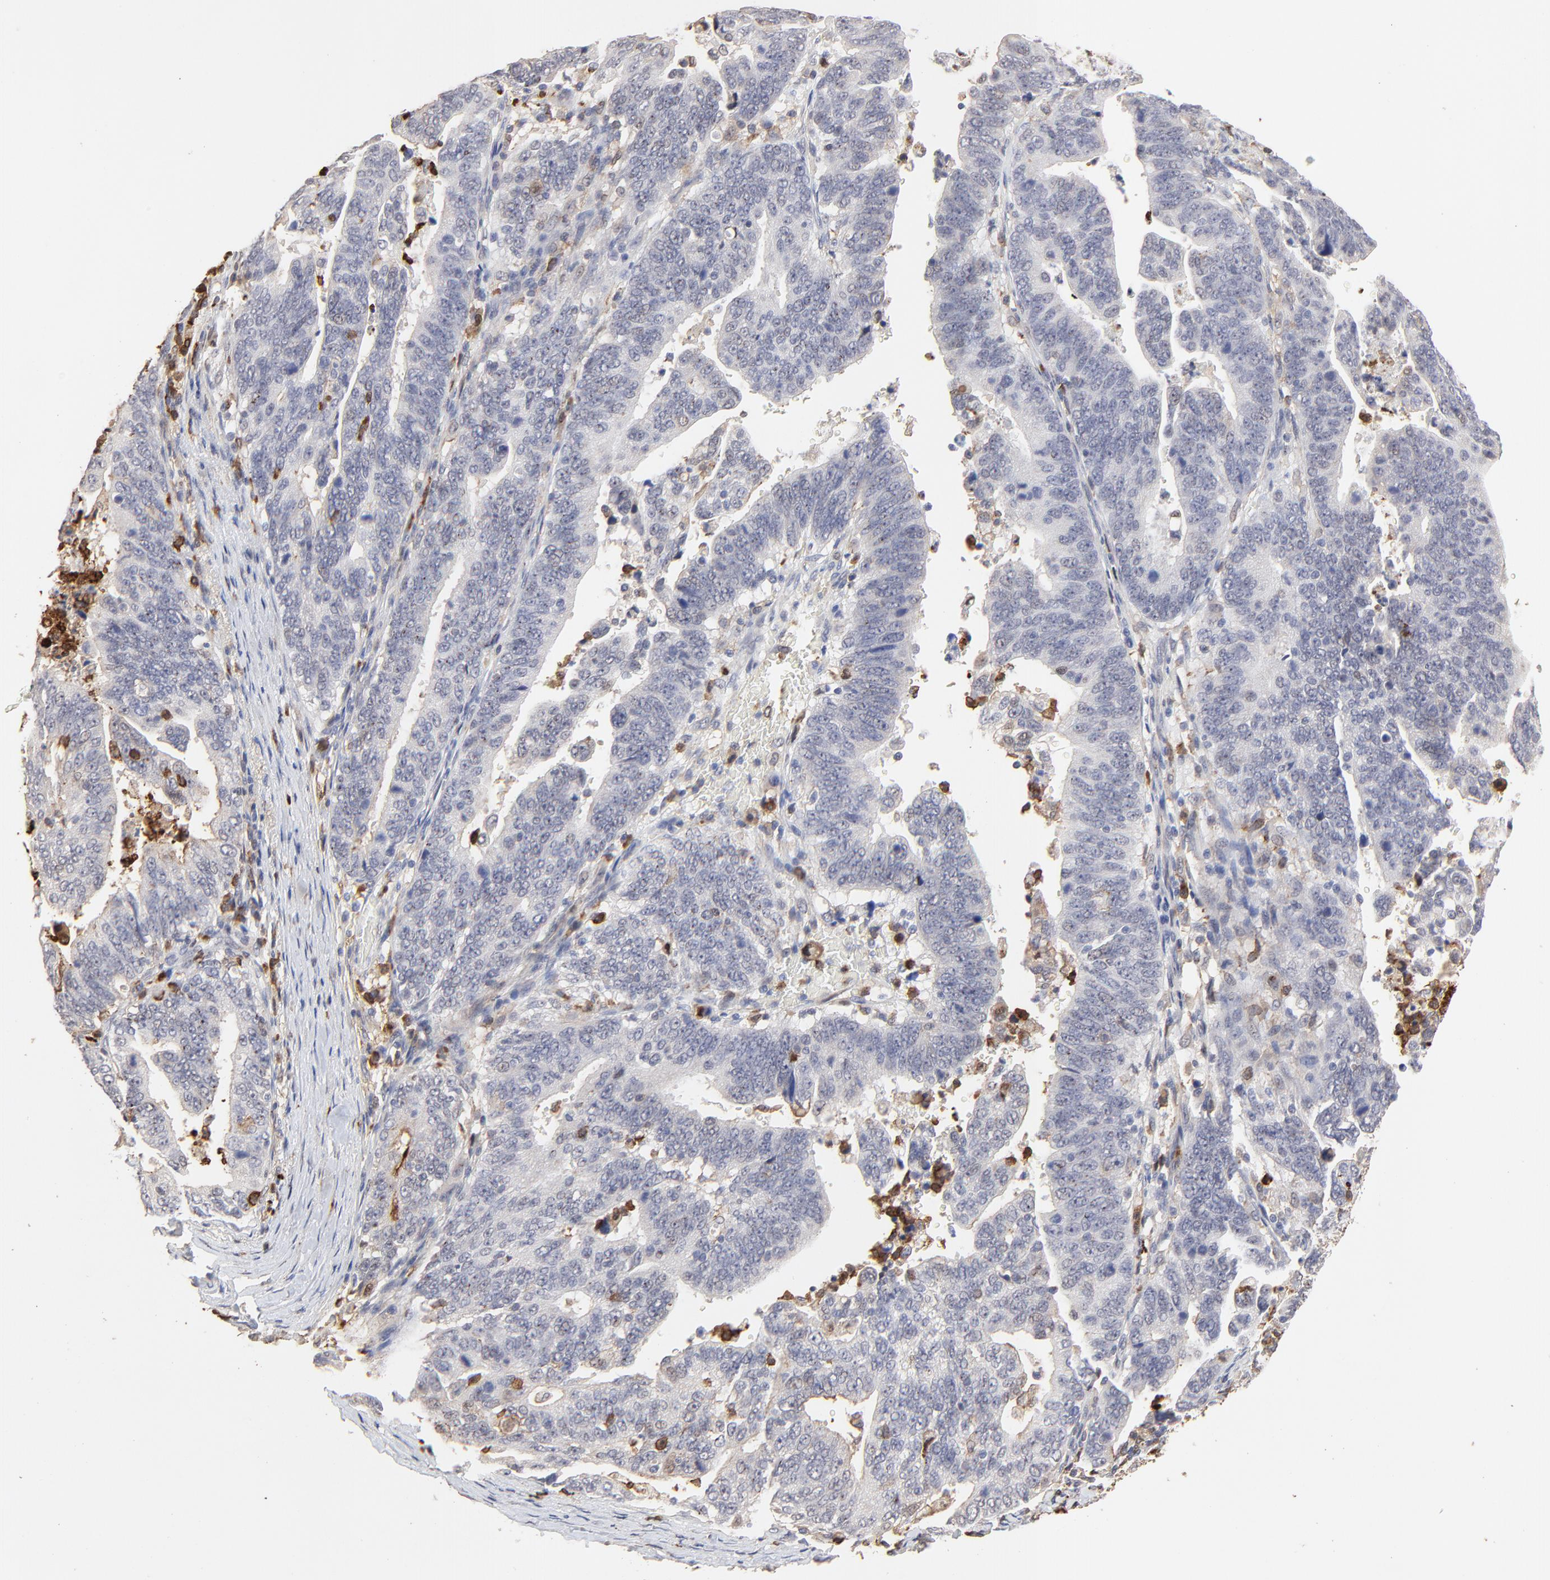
{"staining": {"intensity": "negative", "quantity": "none", "location": "none"}, "tissue": "stomach cancer", "cell_type": "Tumor cells", "image_type": "cancer", "snomed": [{"axis": "morphology", "description": "Adenocarcinoma, NOS"}, {"axis": "topography", "description": "Stomach, upper"}], "caption": "This image is of stomach cancer stained with immunohistochemistry to label a protein in brown with the nuclei are counter-stained blue. There is no positivity in tumor cells.", "gene": "SLC6A14", "patient": {"sex": "female", "age": 50}}